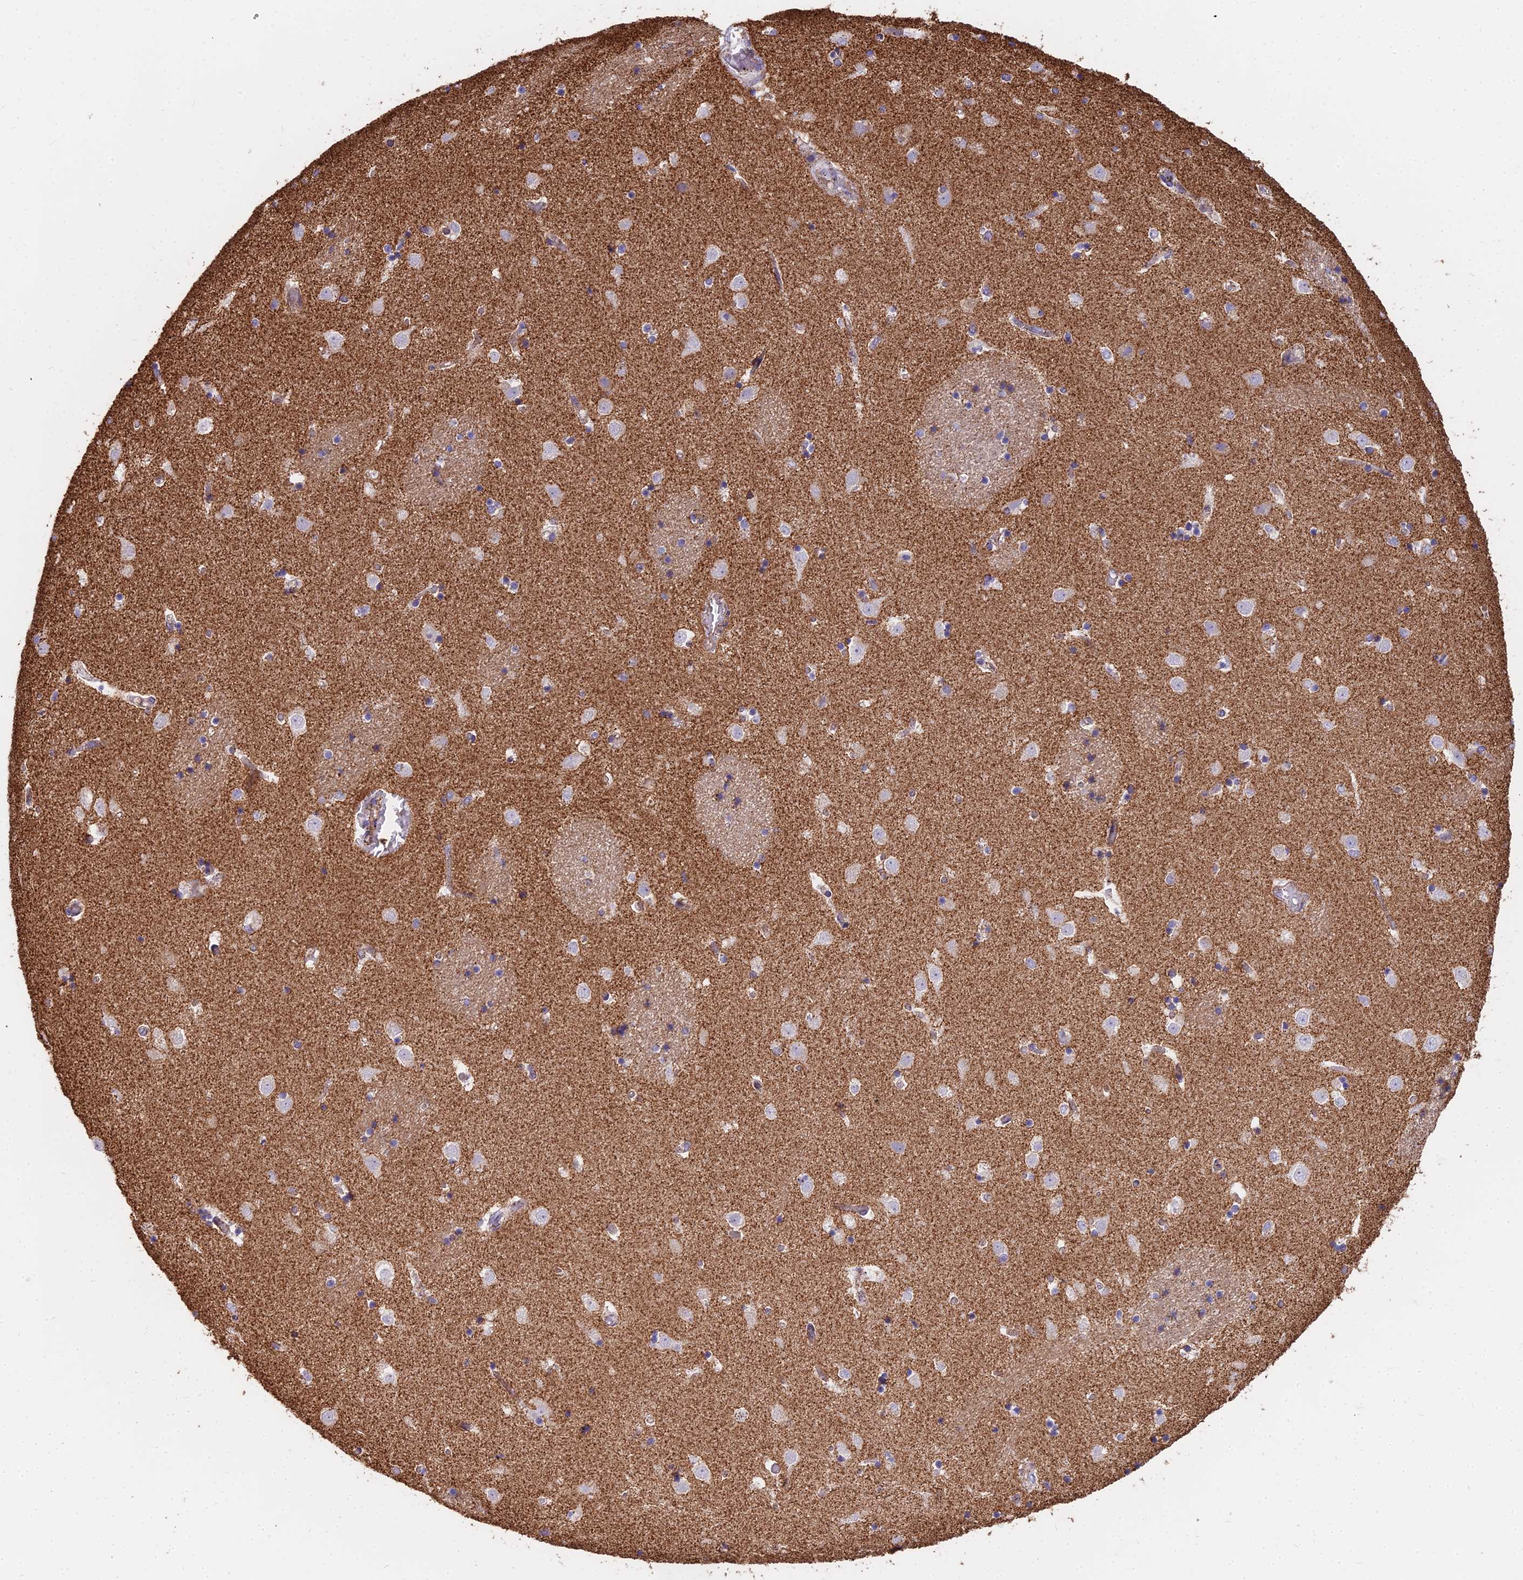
{"staining": {"intensity": "negative", "quantity": "none", "location": "none"}, "tissue": "caudate", "cell_type": "Glial cells", "image_type": "normal", "snomed": [{"axis": "morphology", "description": "Normal tissue, NOS"}, {"axis": "topography", "description": "Lateral ventricle wall"}], "caption": "The micrograph demonstrates no significant expression in glial cells of caudate.", "gene": "FRMPD1", "patient": {"sex": "female", "age": 52}}